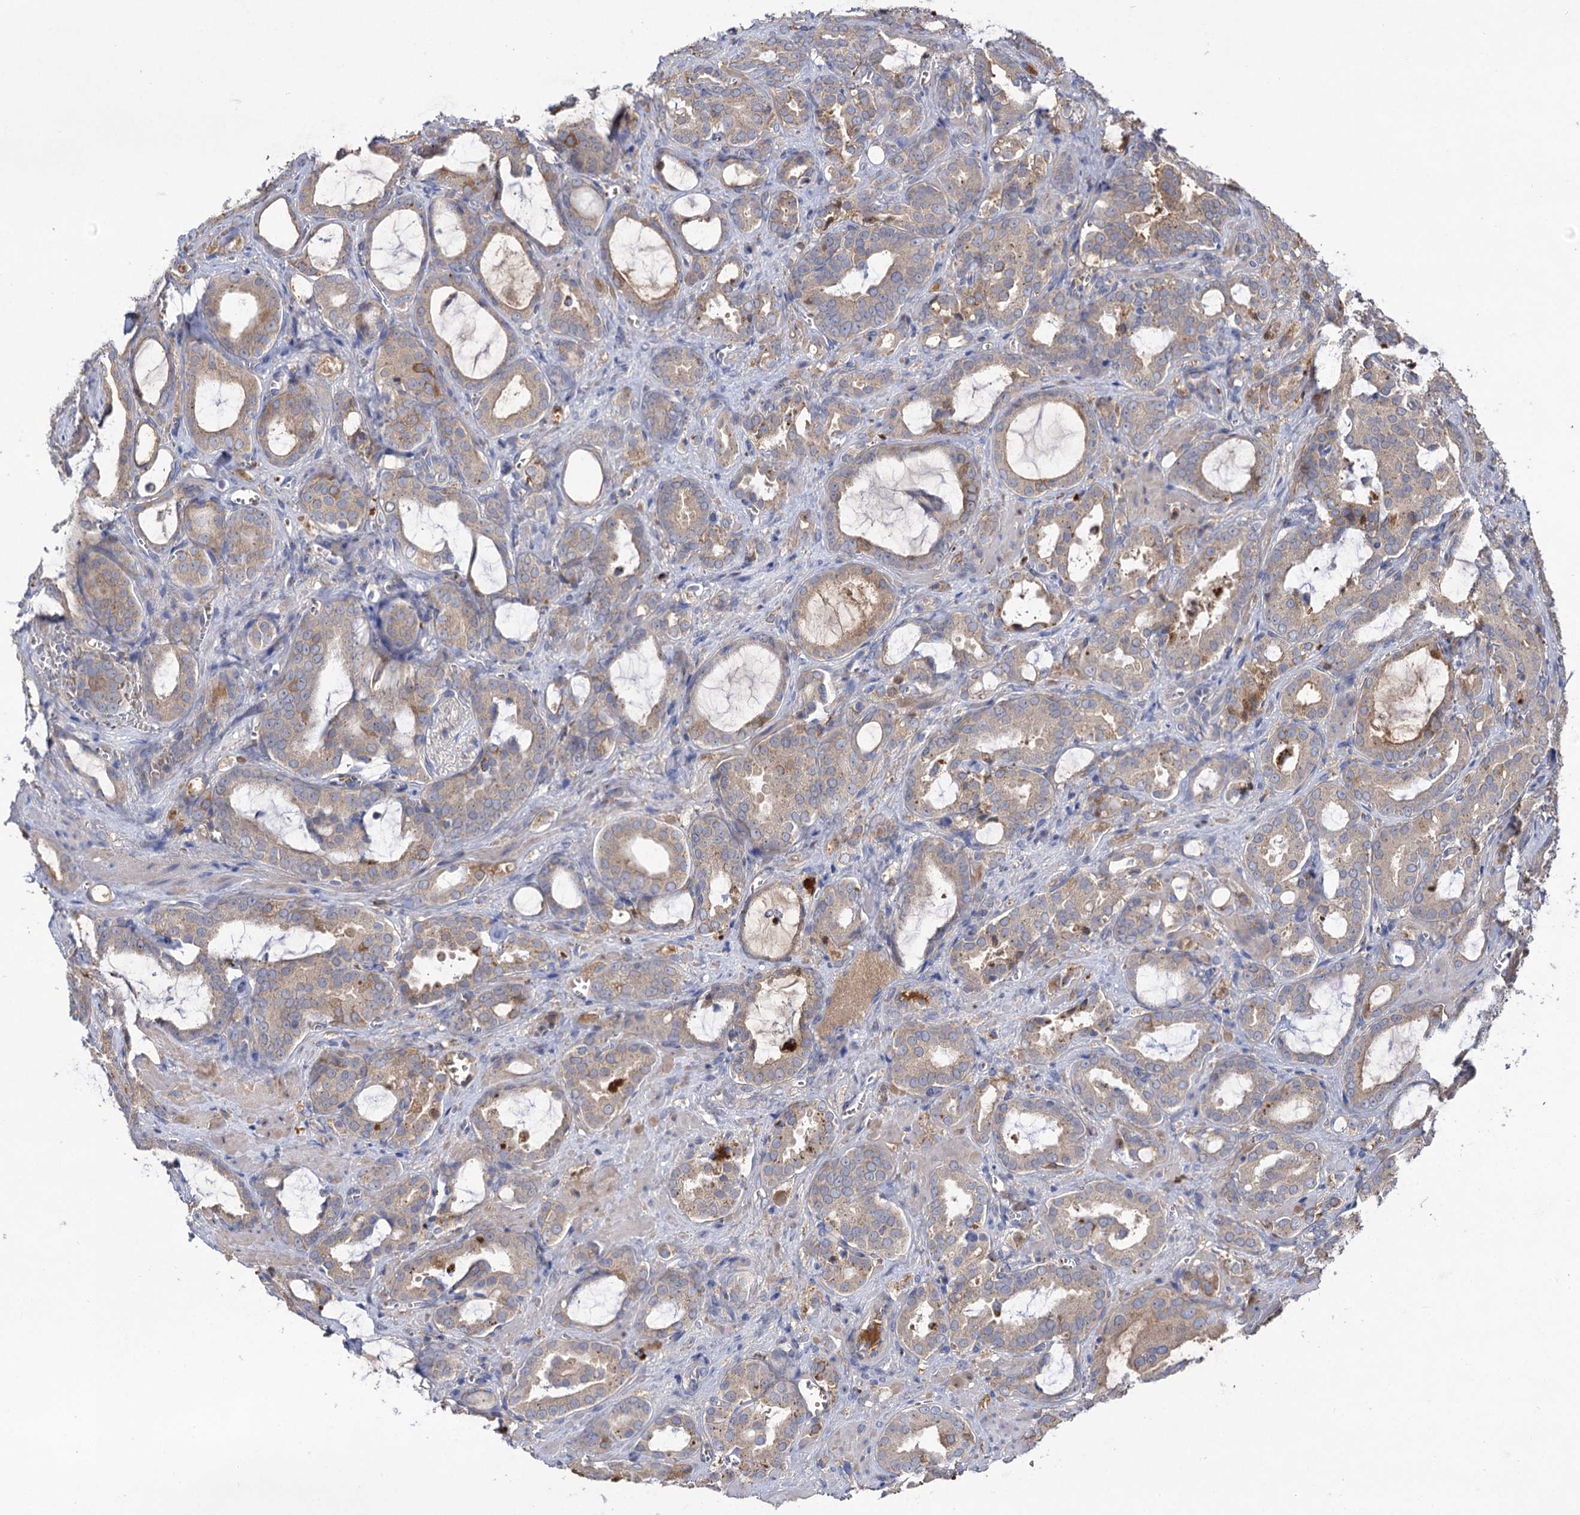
{"staining": {"intensity": "weak", "quantity": "25%-75%", "location": "cytoplasmic/membranous"}, "tissue": "prostate cancer", "cell_type": "Tumor cells", "image_type": "cancer", "snomed": [{"axis": "morphology", "description": "Adenocarcinoma, High grade"}, {"axis": "topography", "description": "Prostate"}], "caption": "Immunohistochemistry (IHC) photomicrograph of prostate adenocarcinoma (high-grade) stained for a protein (brown), which demonstrates low levels of weak cytoplasmic/membranous staining in about 25%-75% of tumor cells.", "gene": "USP50", "patient": {"sex": "male", "age": 72}}